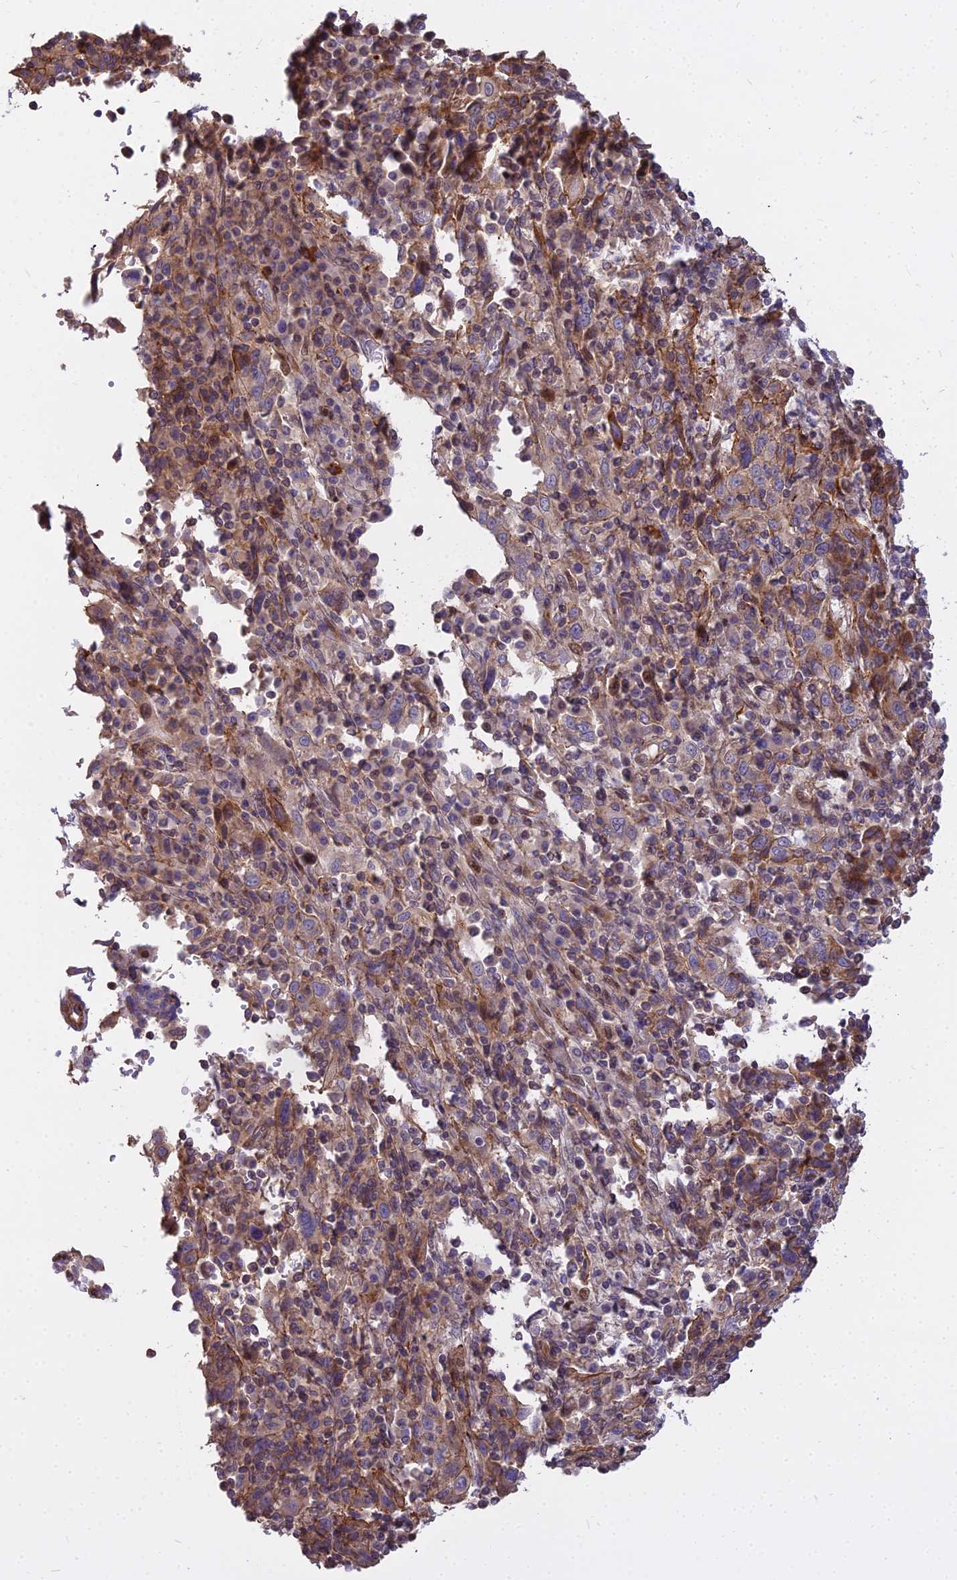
{"staining": {"intensity": "moderate", "quantity": "<25%", "location": "cytoplasmic/membranous"}, "tissue": "cervical cancer", "cell_type": "Tumor cells", "image_type": "cancer", "snomed": [{"axis": "morphology", "description": "Squamous cell carcinoma, NOS"}, {"axis": "topography", "description": "Cervix"}], "caption": "Human cervical squamous cell carcinoma stained with a protein marker displays moderate staining in tumor cells.", "gene": "GLYATL3", "patient": {"sex": "female", "age": 46}}